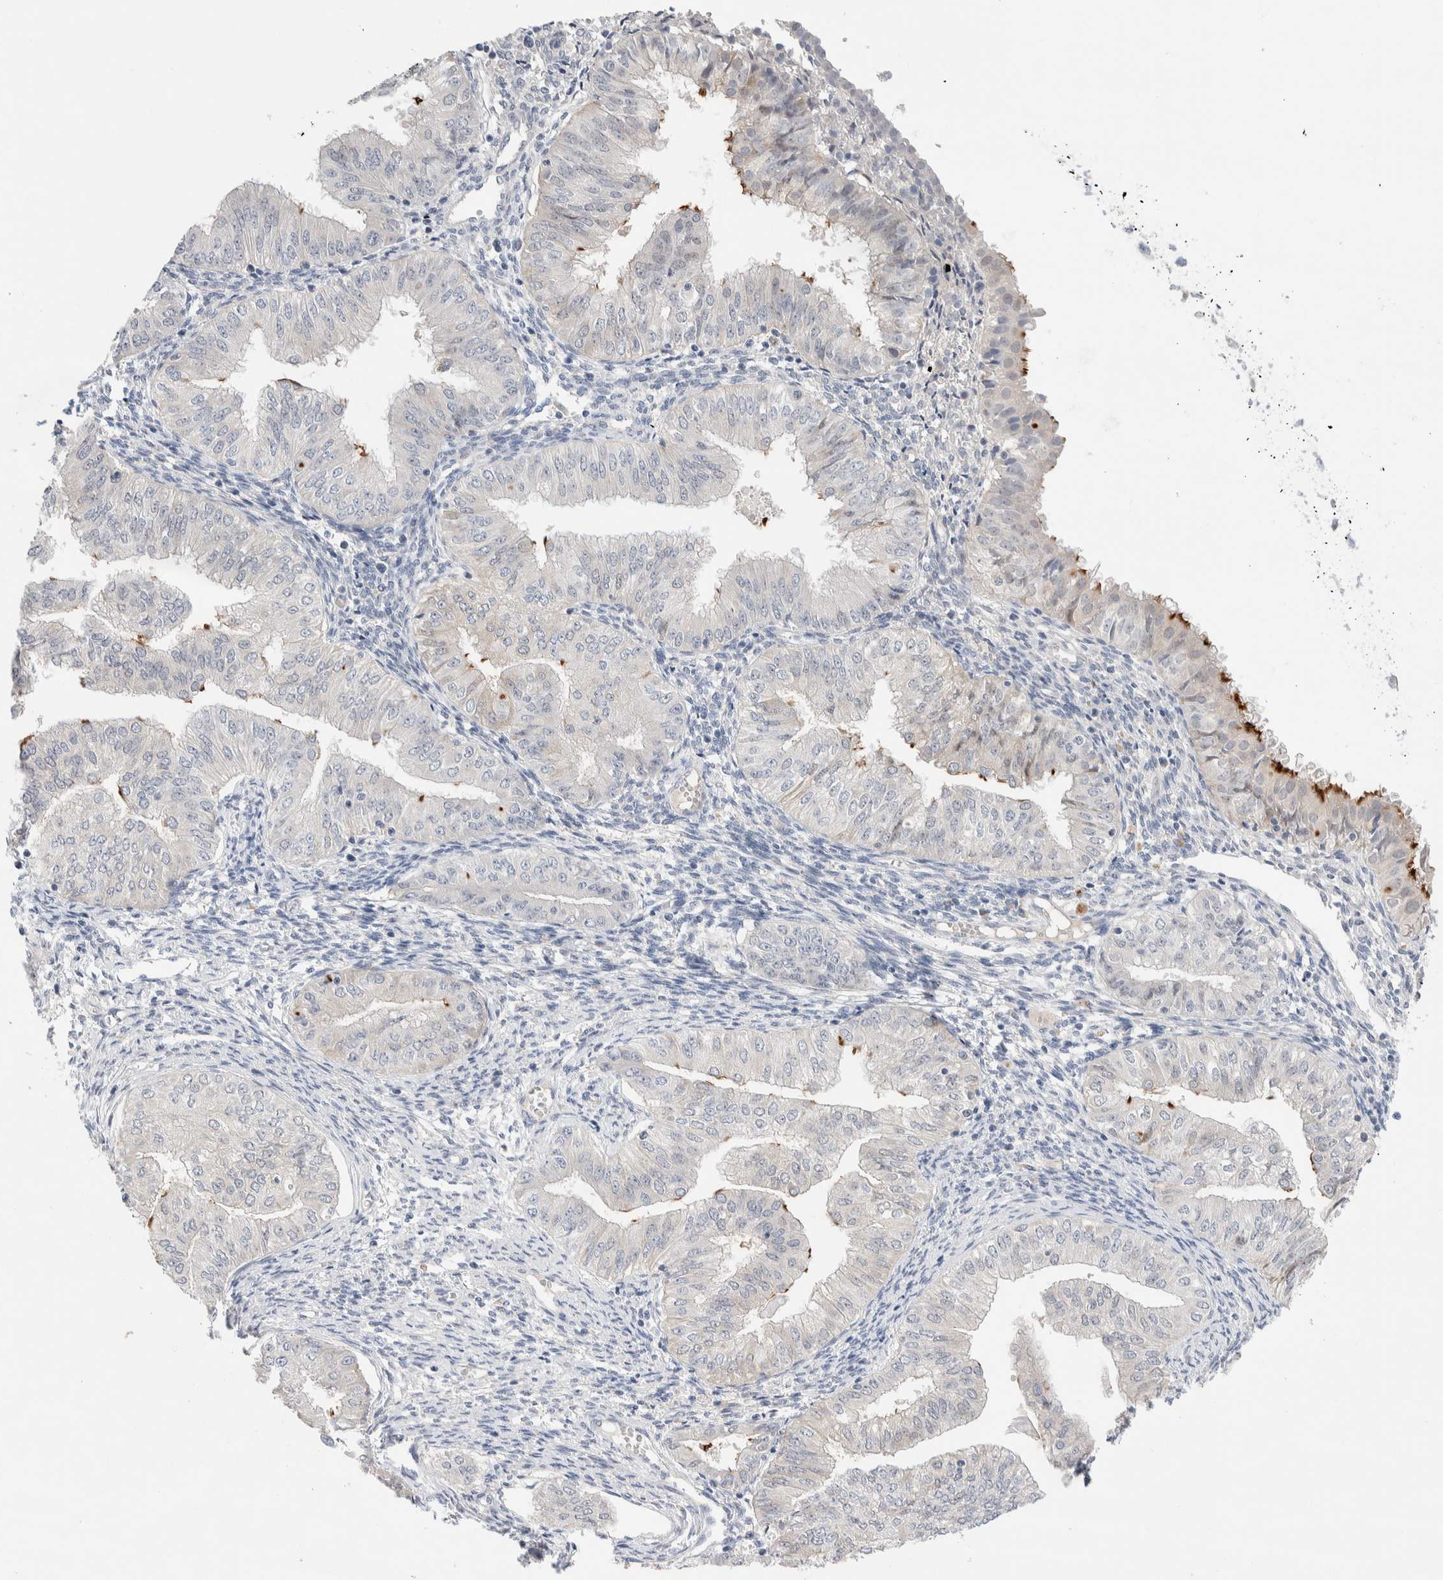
{"staining": {"intensity": "strong", "quantity": "<25%", "location": "cytoplasmic/membranous"}, "tissue": "endometrial cancer", "cell_type": "Tumor cells", "image_type": "cancer", "snomed": [{"axis": "morphology", "description": "Normal tissue, NOS"}, {"axis": "morphology", "description": "Adenocarcinoma, NOS"}, {"axis": "topography", "description": "Endometrium"}], "caption": "Approximately <25% of tumor cells in endometrial adenocarcinoma show strong cytoplasmic/membranous protein staining as visualized by brown immunohistochemical staining.", "gene": "DNAJB6", "patient": {"sex": "female", "age": 53}}